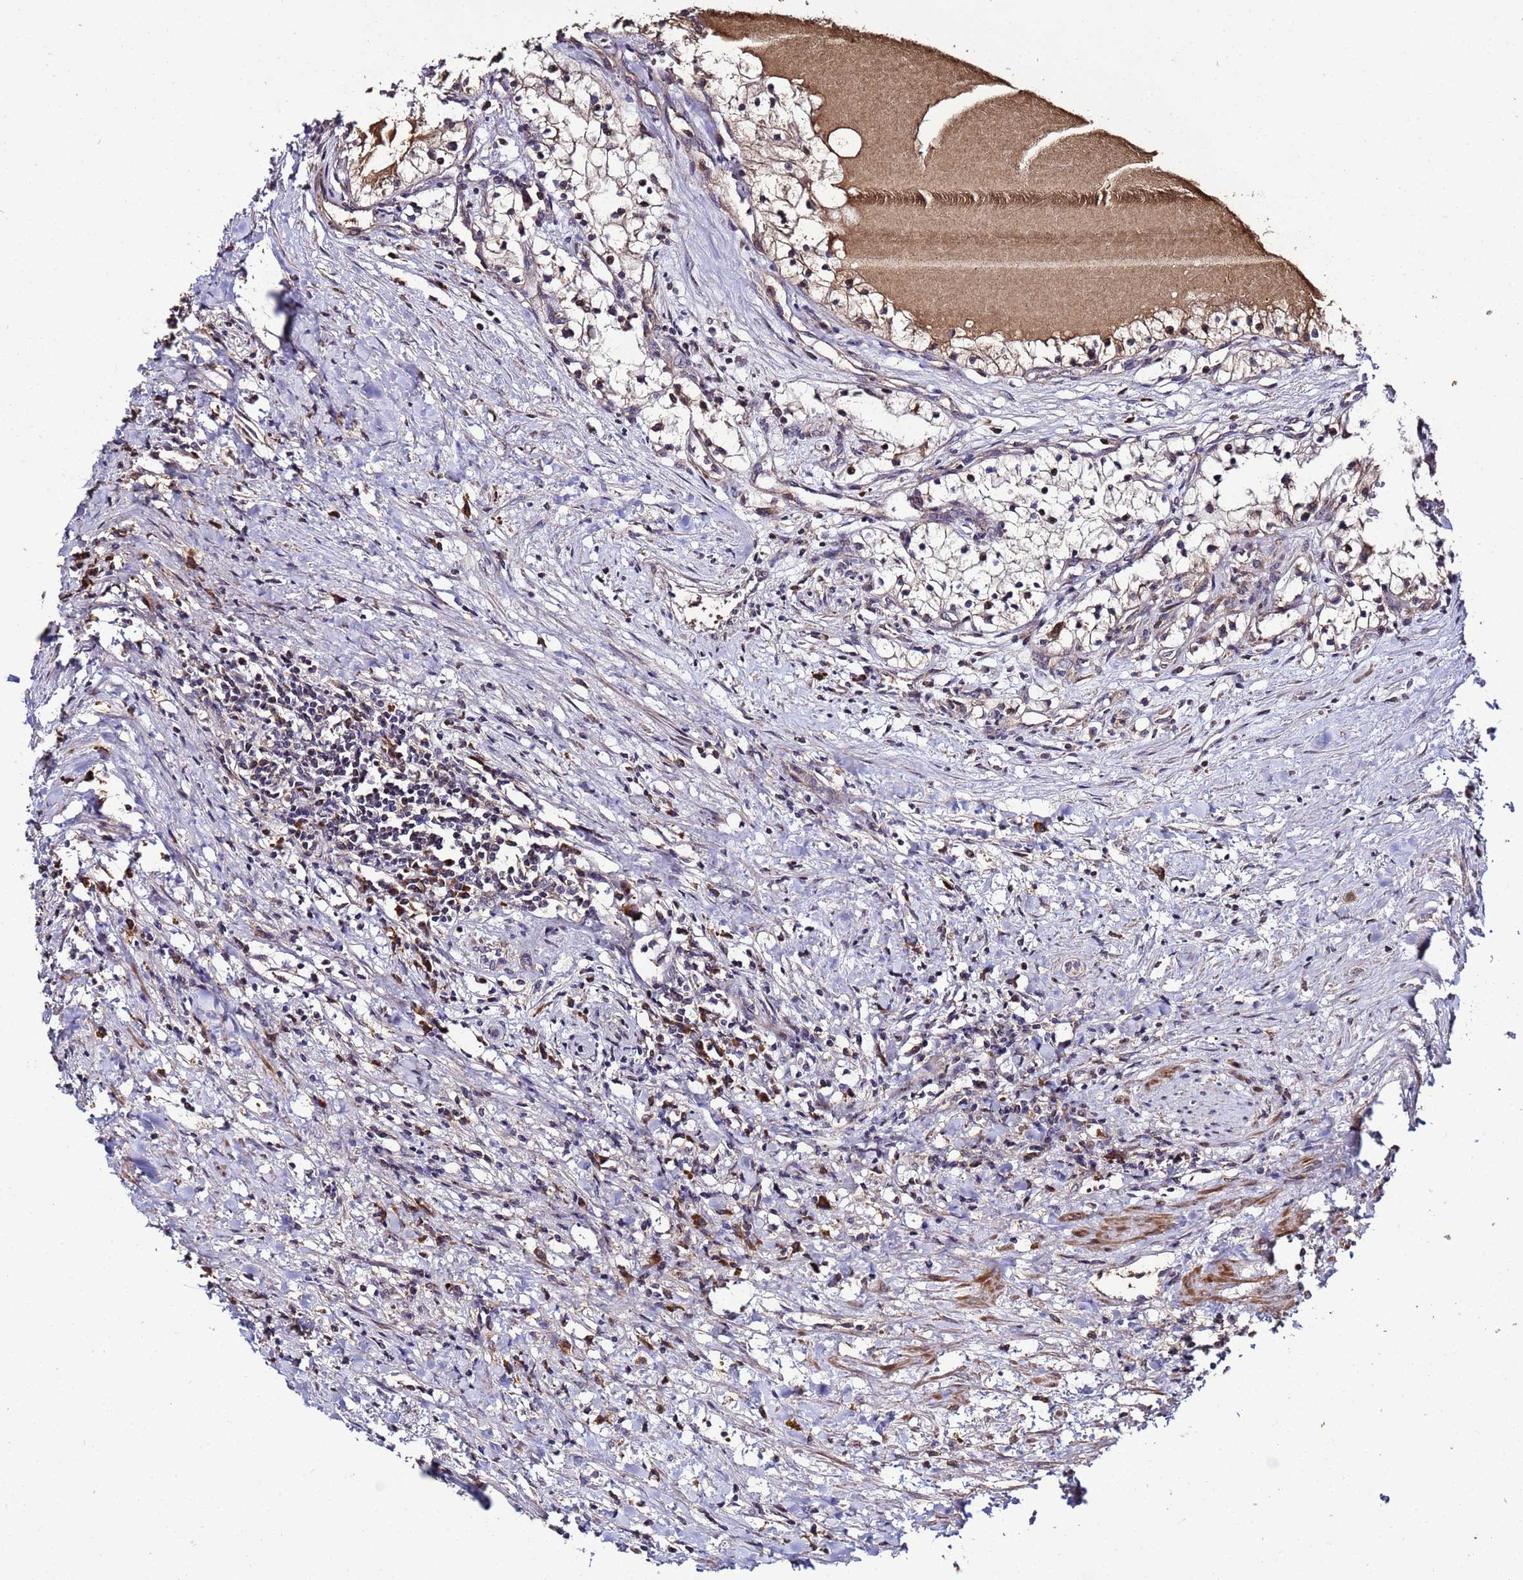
{"staining": {"intensity": "weak", "quantity": "<25%", "location": "nuclear"}, "tissue": "renal cancer", "cell_type": "Tumor cells", "image_type": "cancer", "snomed": [{"axis": "morphology", "description": "Normal tissue, NOS"}, {"axis": "morphology", "description": "Adenocarcinoma, NOS"}, {"axis": "topography", "description": "Kidney"}], "caption": "Immunohistochemical staining of human renal cancer (adenocarcinoma) displays no significant positivity in tumor cells.", "gene": "WNK4", "patient": {"sex": "male", "age": 68}}